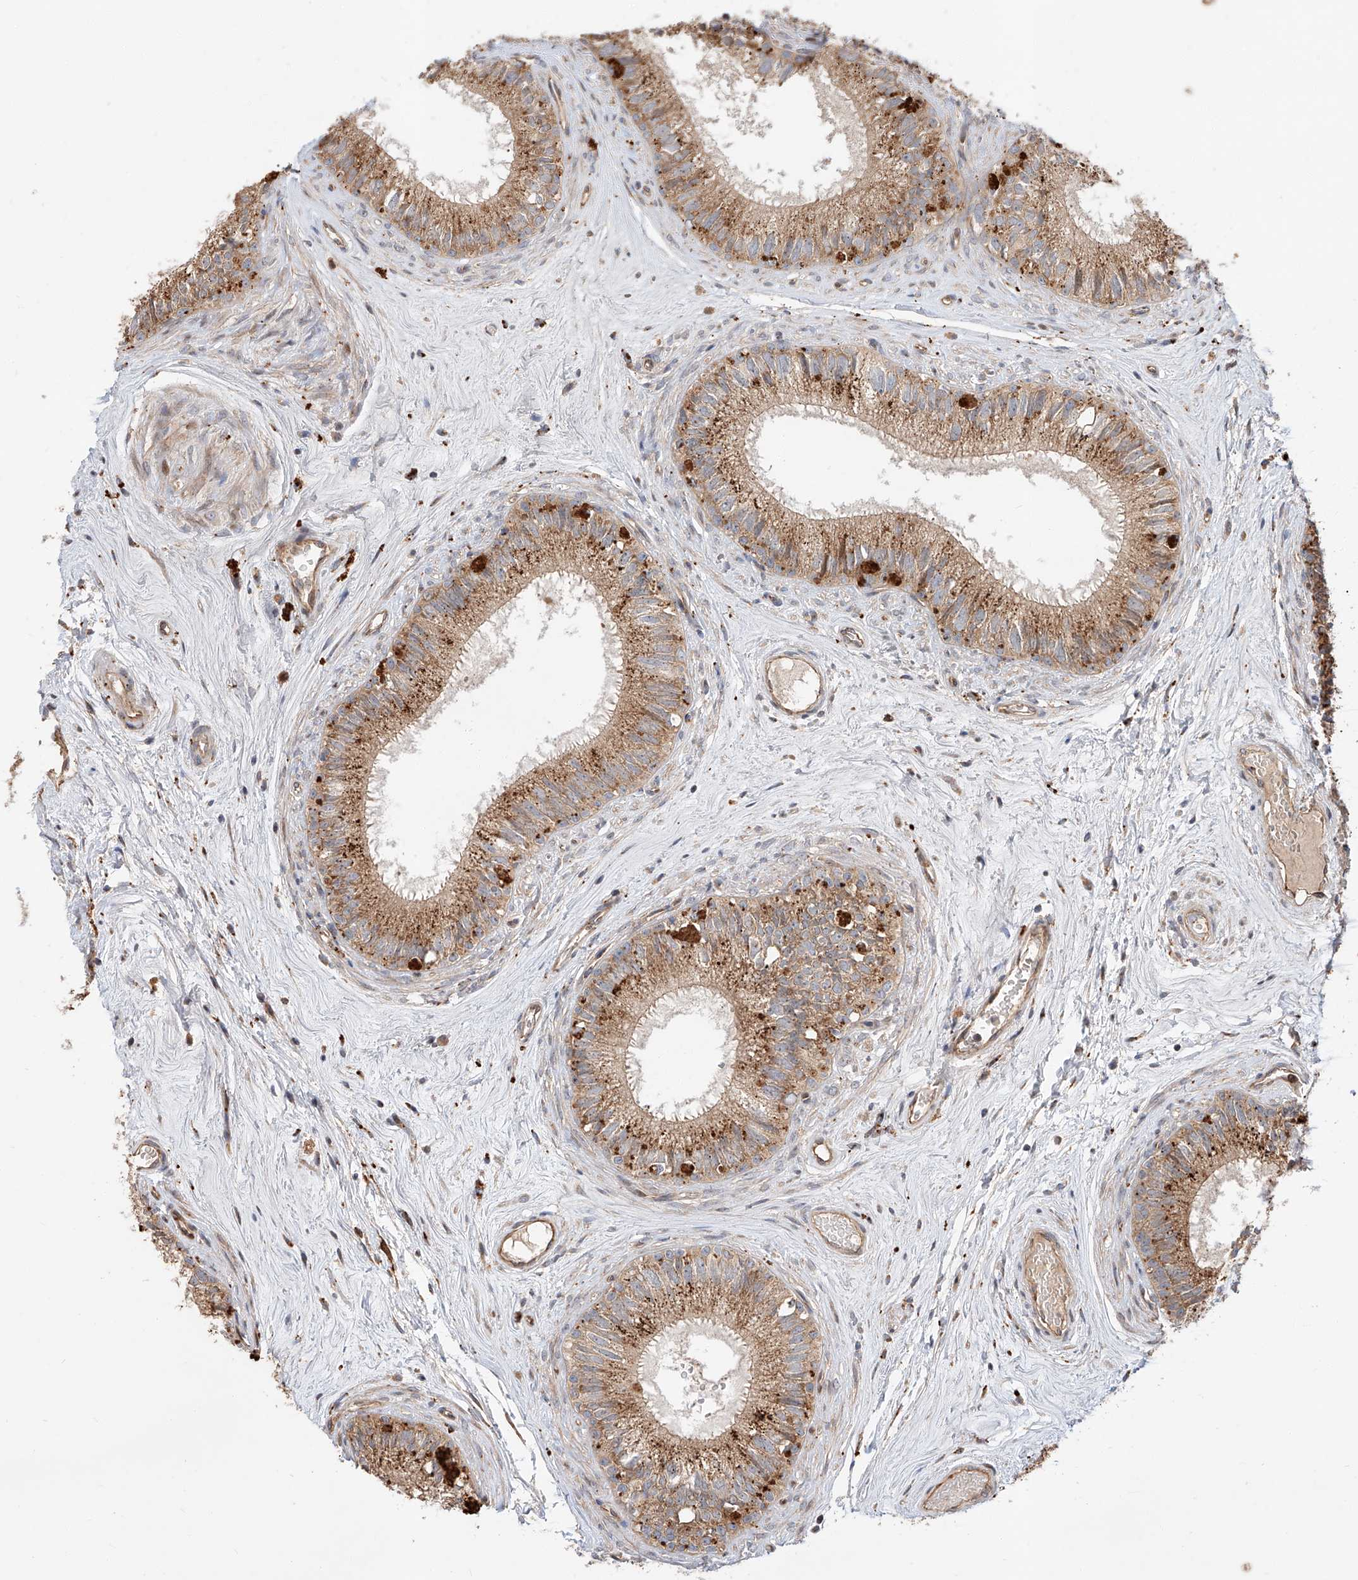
{"staining": {"intensity": "moderate", "quantity": ">75%", "location": "cytoplasmic/membranous"}, "tissue": "epididymis", "cell_type": "Glandular cells", "image_type": "normal", "snomed": [{"axis": "morphology", "description": "Normal tissue, NOS"}, {"axis": "topography", "description": "Epididymis"}], "caption": "Immunohistochemistry (IHC) image of normal epididymis: epididymis stained using IHC shows medium levels of moderate protein expression localized specifically in the cytoplasmic/membranous of glandular cells, appearing as a cytoplasmic/membranous brown color.", "gene": "DIRAS3", "patient": {"sex": "male", "age": 71}}